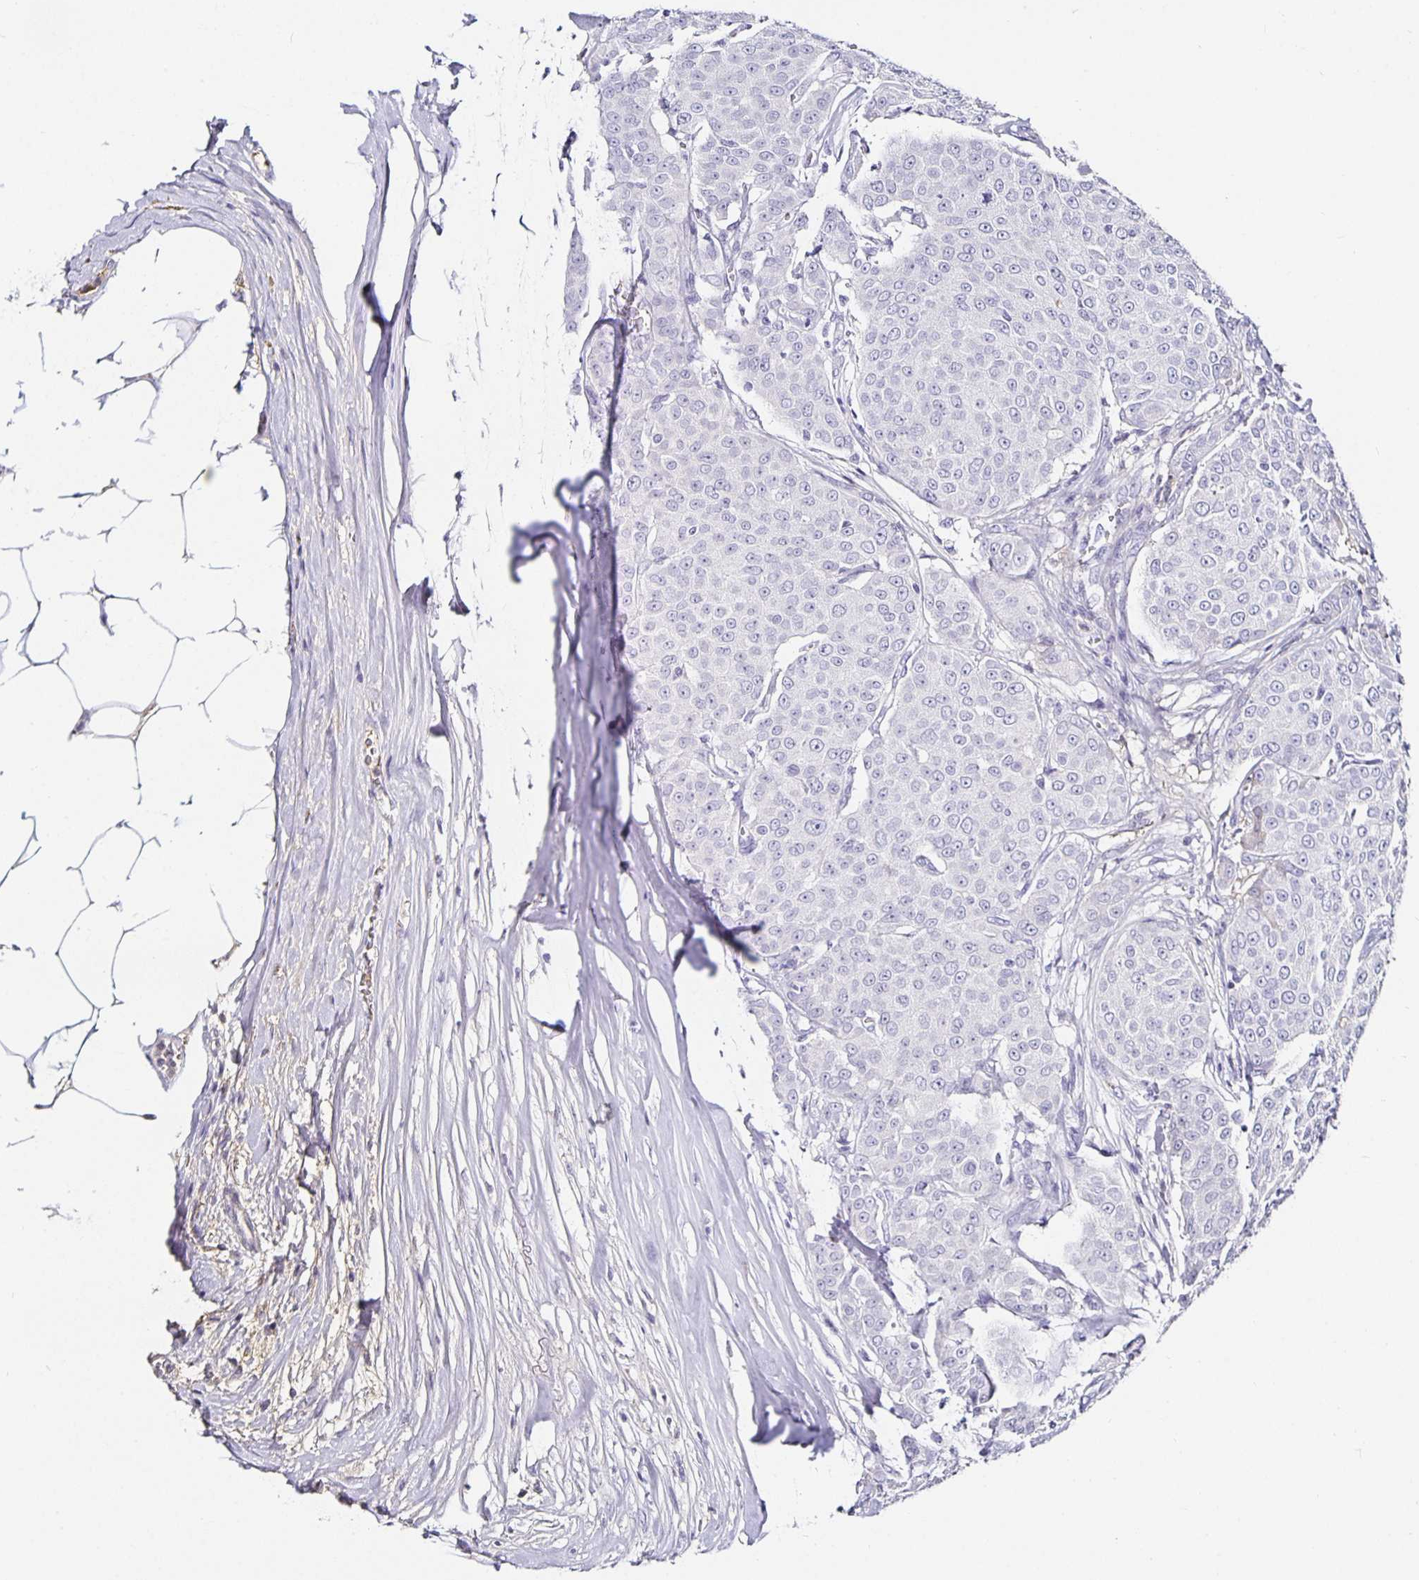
{"staining": {"intensity": "negative", "quantity": "none", "location": "none"}, "tissue": "breast cancer", "cell_type": "Tumor cells", "image_type": "cancer", "snomed": [{"axis": "morphology", "description": "Duct carcinoma"}, {"axis": "topography", "description": "Breast"}], "caption": "The micrograph displays no staining of tumor cells in breast invasive ductal carcinoma.", "gene": "TTR", "patient": {"sex": "female", "age": 91}}